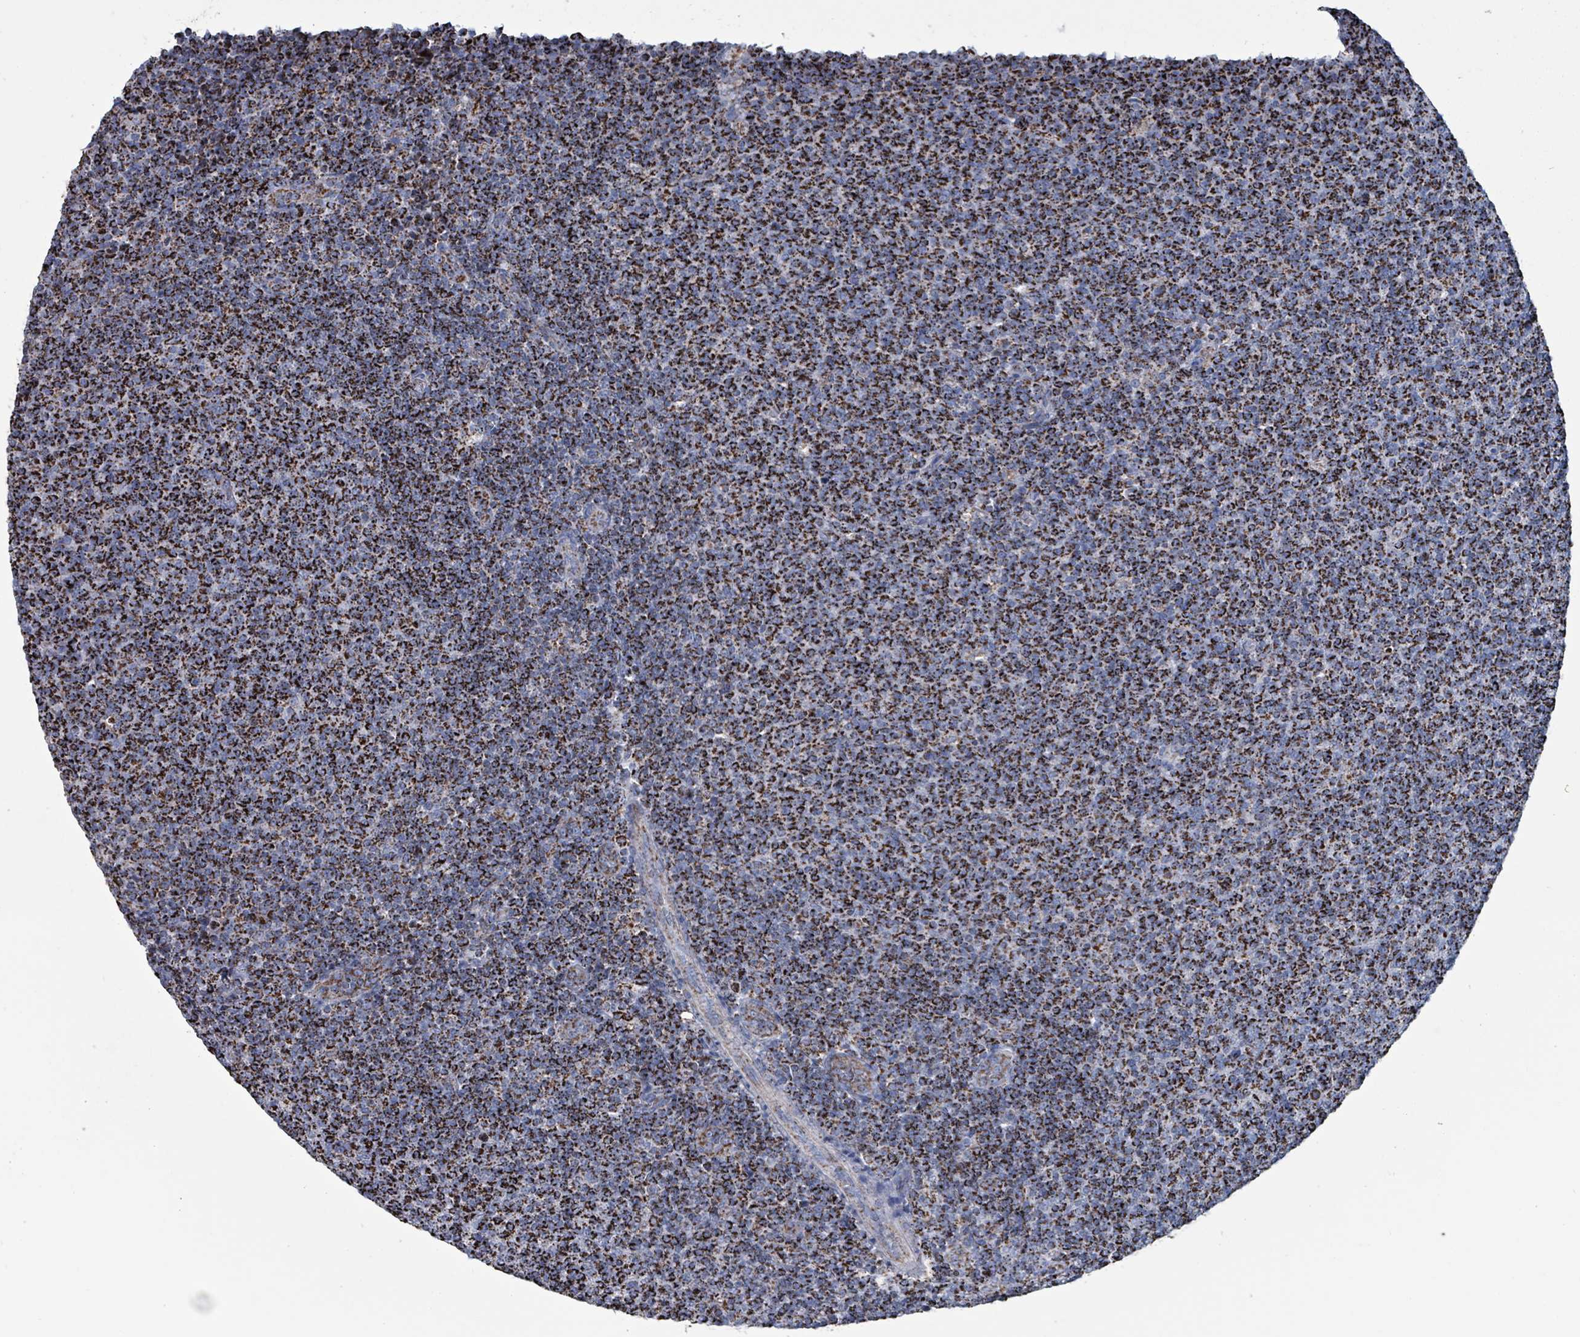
{"staining": {"intensity": "strong", "quantity": ">75%", "location": "cytoplasmic/membranous"}, "tissue": "lymphoma", "cell_type": "Tumor cells", "image_type": "cancer", "snomed": [{"axis": "morphology", "description": "Malignant lymphoma, non-Hodgkin's type, Low grade"}, {"axis": "topography", "description": "Lymph node"}], "caption": "Approximately >75% of tumor cells in human lymphoma show strong cytoplasmic/membranous protein positivity as visualized by brown immunohistochemical staining.", "gene": "IDH3B", "patient": {"sex": "male", "age": 66}}